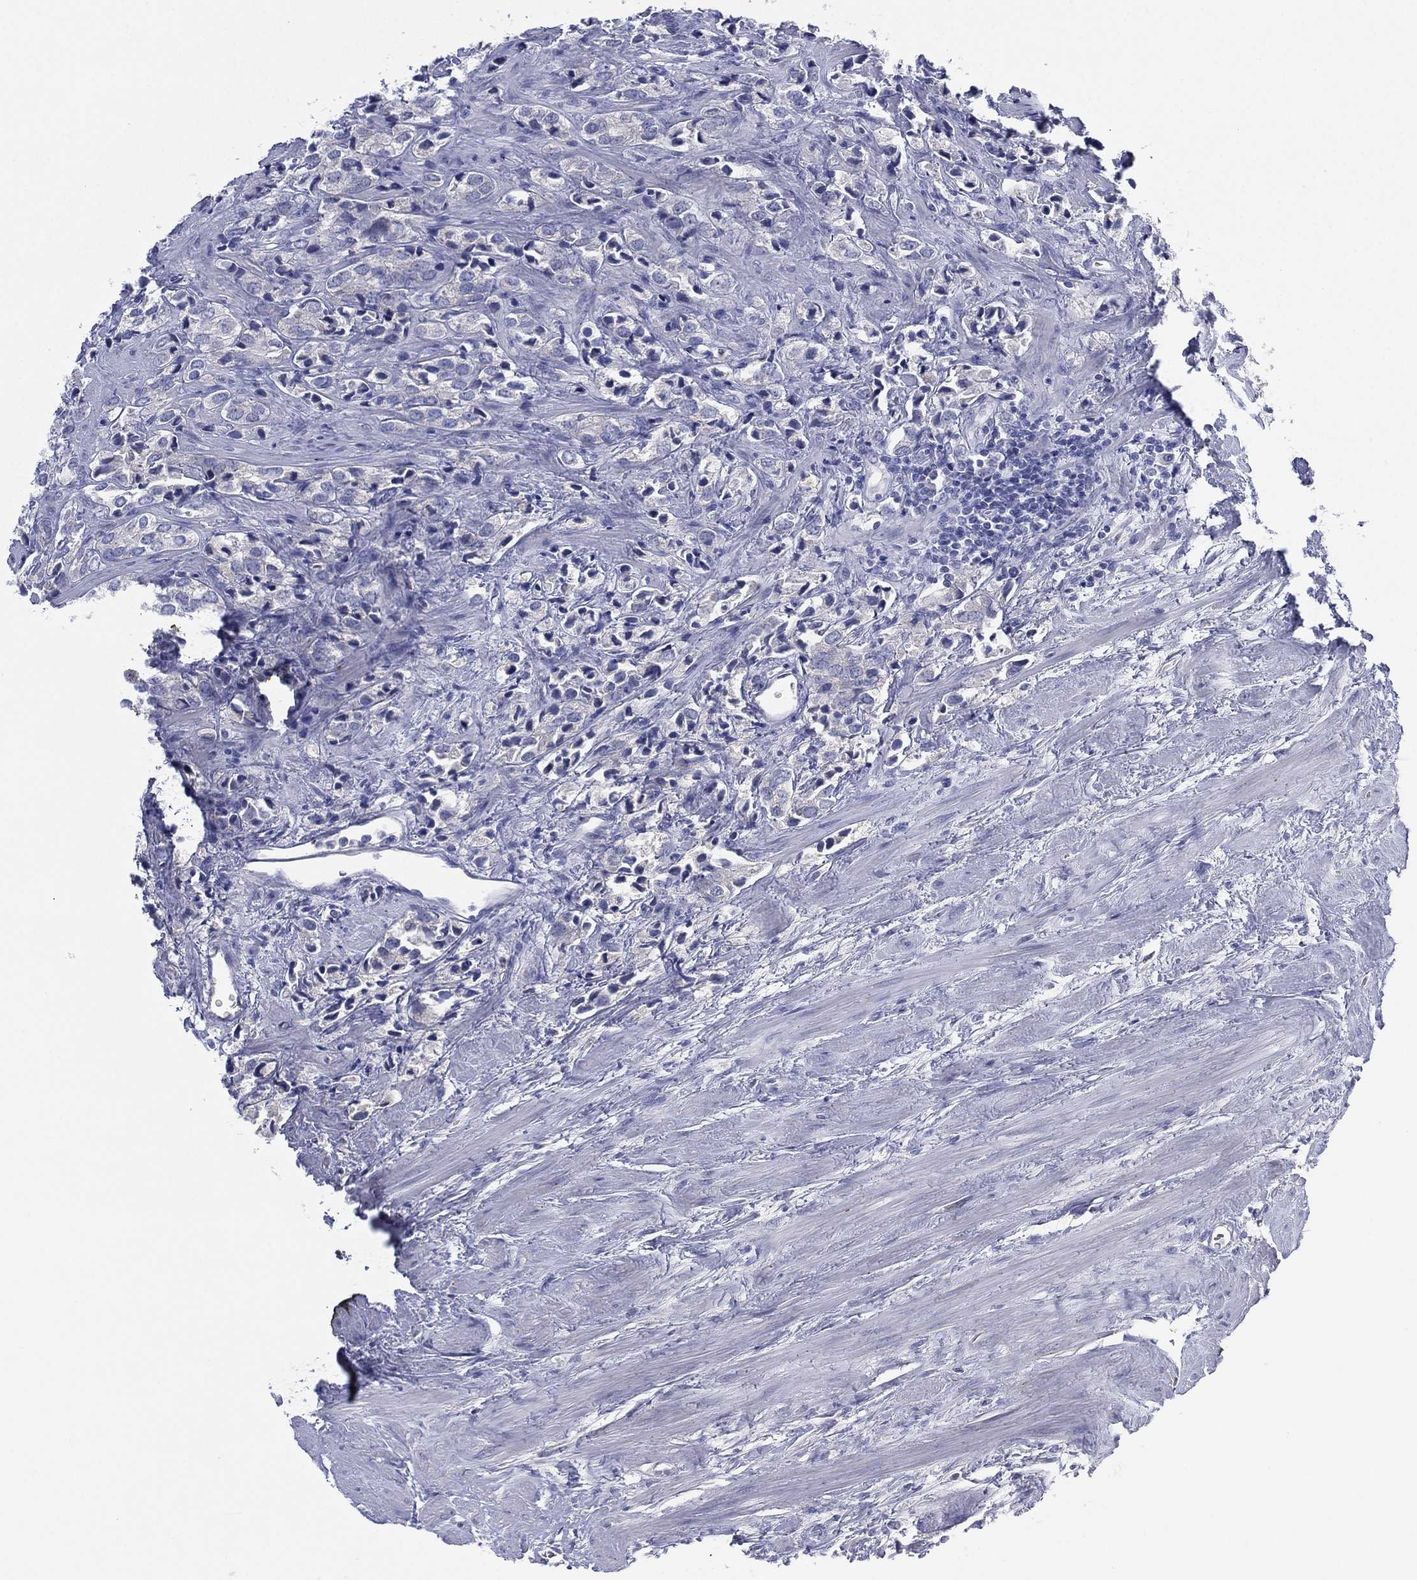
{"staining": {"intensity": "negative", "quantity": "none", "location": "none"}, "tissue": "prostate cancer", "cell_type": "Tumor cells", "image_type": "cancer", "snomed": [{"axis": "morphology", "description": "Adenocarcinoma, NOS"}, {"axis": "topography", "description": "Prostate and seminal vesicle, NOS"}], "caption": "This micrograph is of prostate adenocarcinoma stained with IHC to label a protein in brown with the nuclei are counter-stained blue. There is no staining in tumor cells.", "gene": "CYP2D6", "patient": {"sex": "male", "age": 63}}